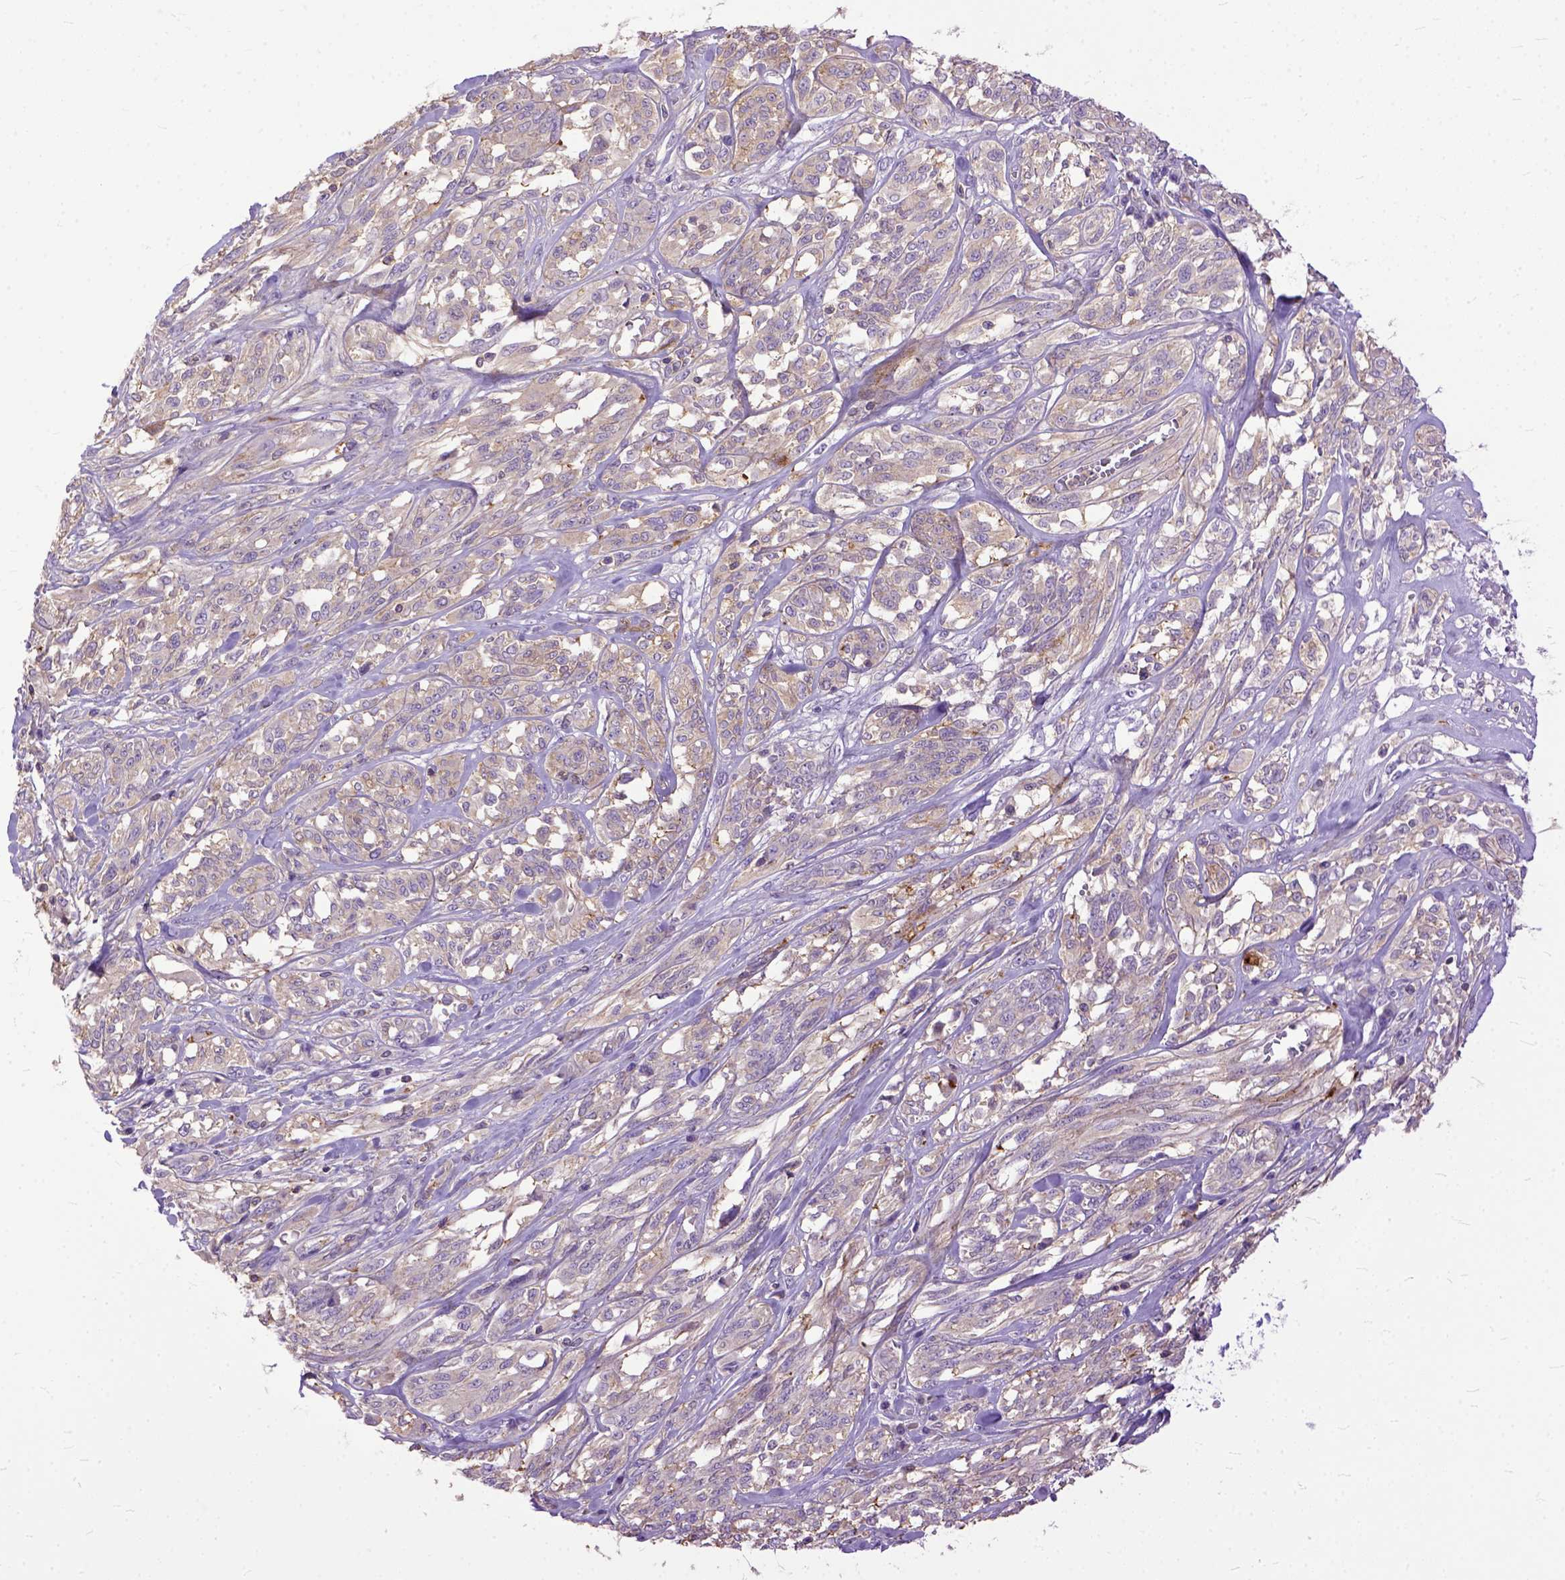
{"staining": {"intensity": "weak", "quantity": "25%-75%", "location": "cytoplasmic/membranous"}, "tissue": "melanoma", "cell_type": "Tumor cells", "image_type": "cancer", "snomed": [{"axis": "morphology", "description": "Malignant melanoma, NOS"}, {"axis": "topography", "description": "Skin"}], "caption": "A photomicrograph of malignant melanoma stained for a protein exhibits weak cytoplasmic/membranous brown staining in tumor cells. The protein of interest is stained brown, and the nuclei are stained in blue (DAB IHC with brightfield microscopy, high magnification).", "gene": "NAMPT", "patient": {"sex": "female", "age": 91}}